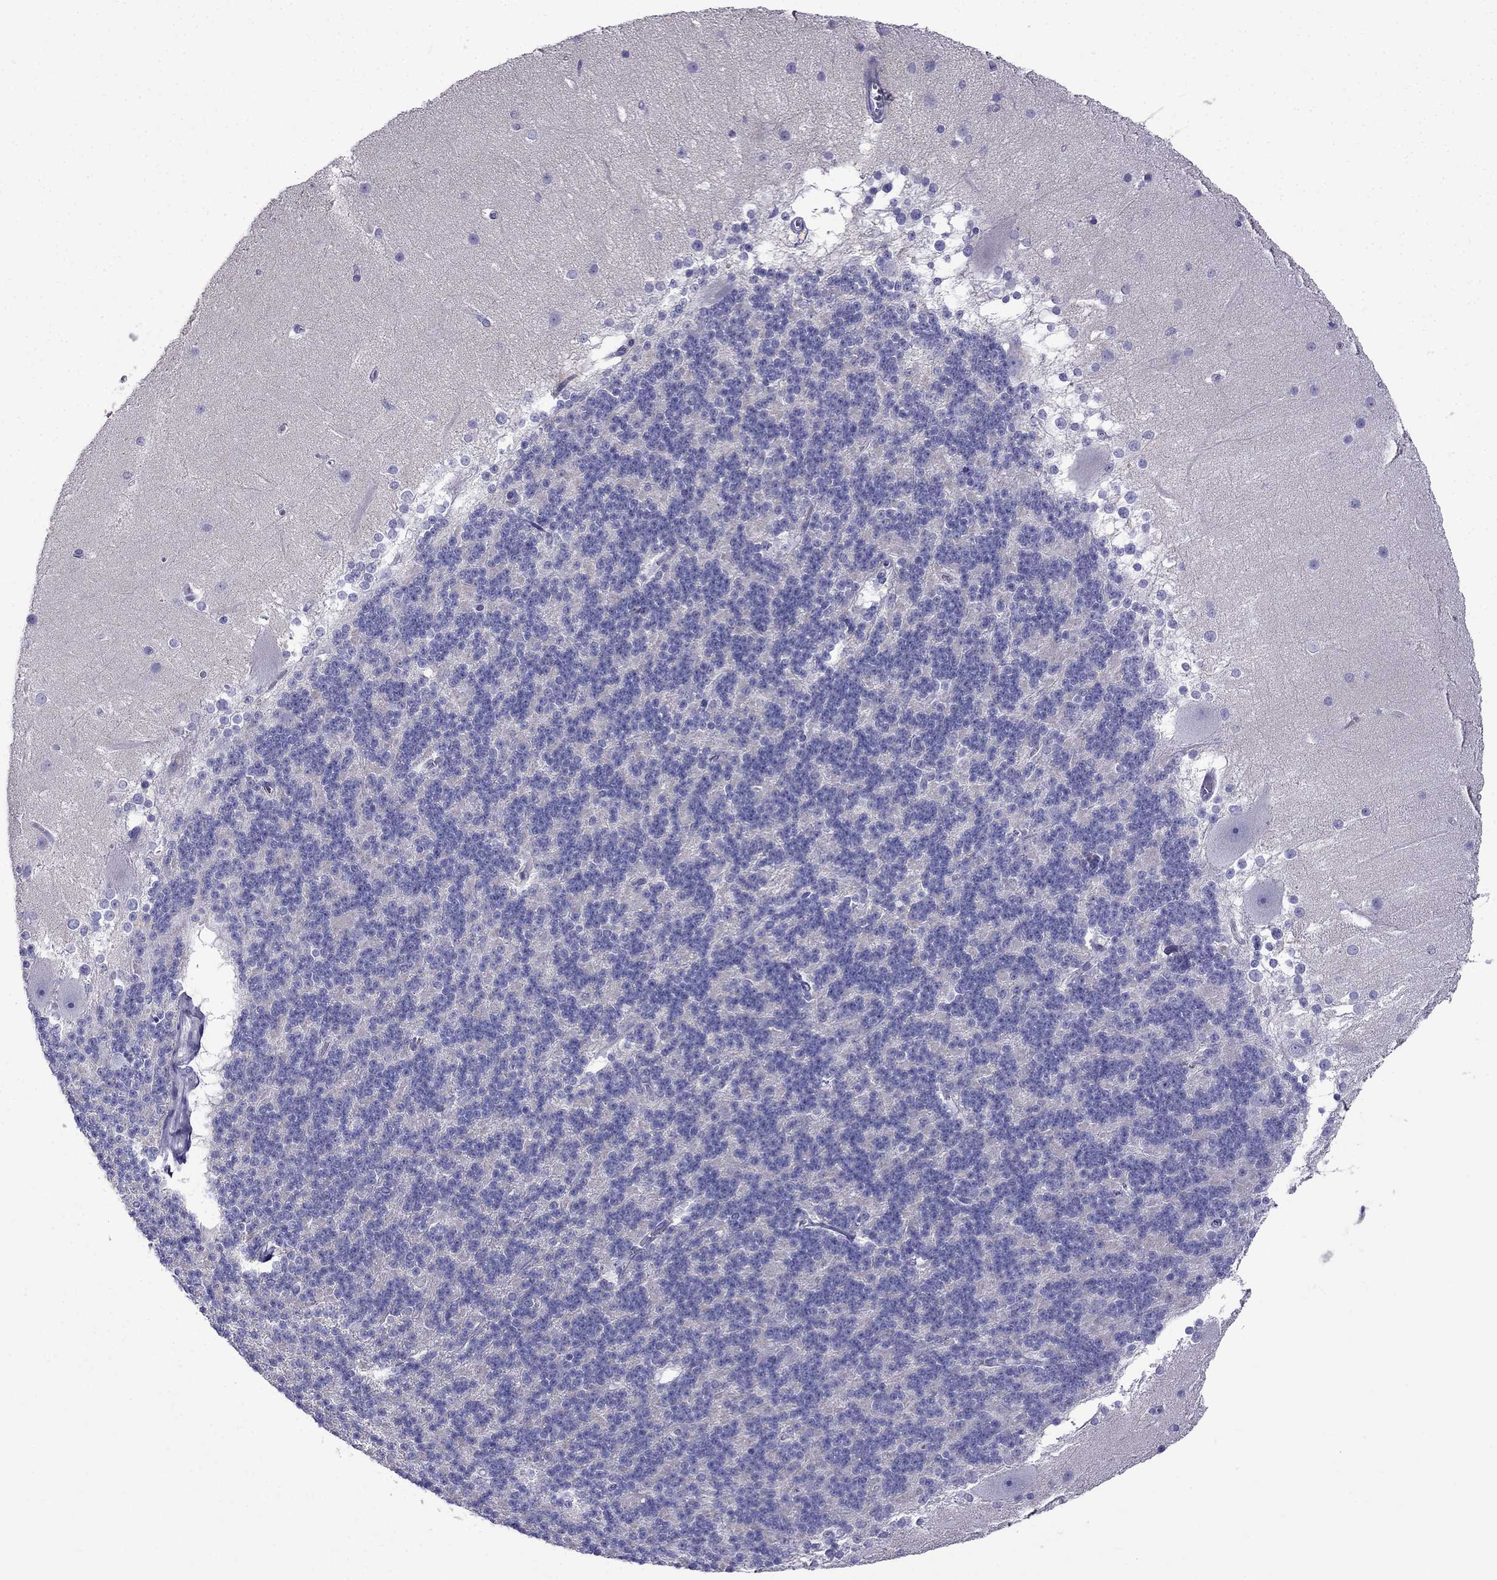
{"staining": {"intensity": "negative", "quantity": "none", "location": "none"}, "tissue": "cerebellum", "cell_type": "Cells in granular layer", "image_type": "normal", "snomed": [{"axis": "morphology", "description": "Normal tissue, NOS"}, {"axis": "topography", "description": "Cerebellum"}], "caption": "Protein analysis of benign cerebellum reveals no significant positivity in cells in granular layer.", "gene": "PATE1", "patient": {"sex": "female", "age": 19}}